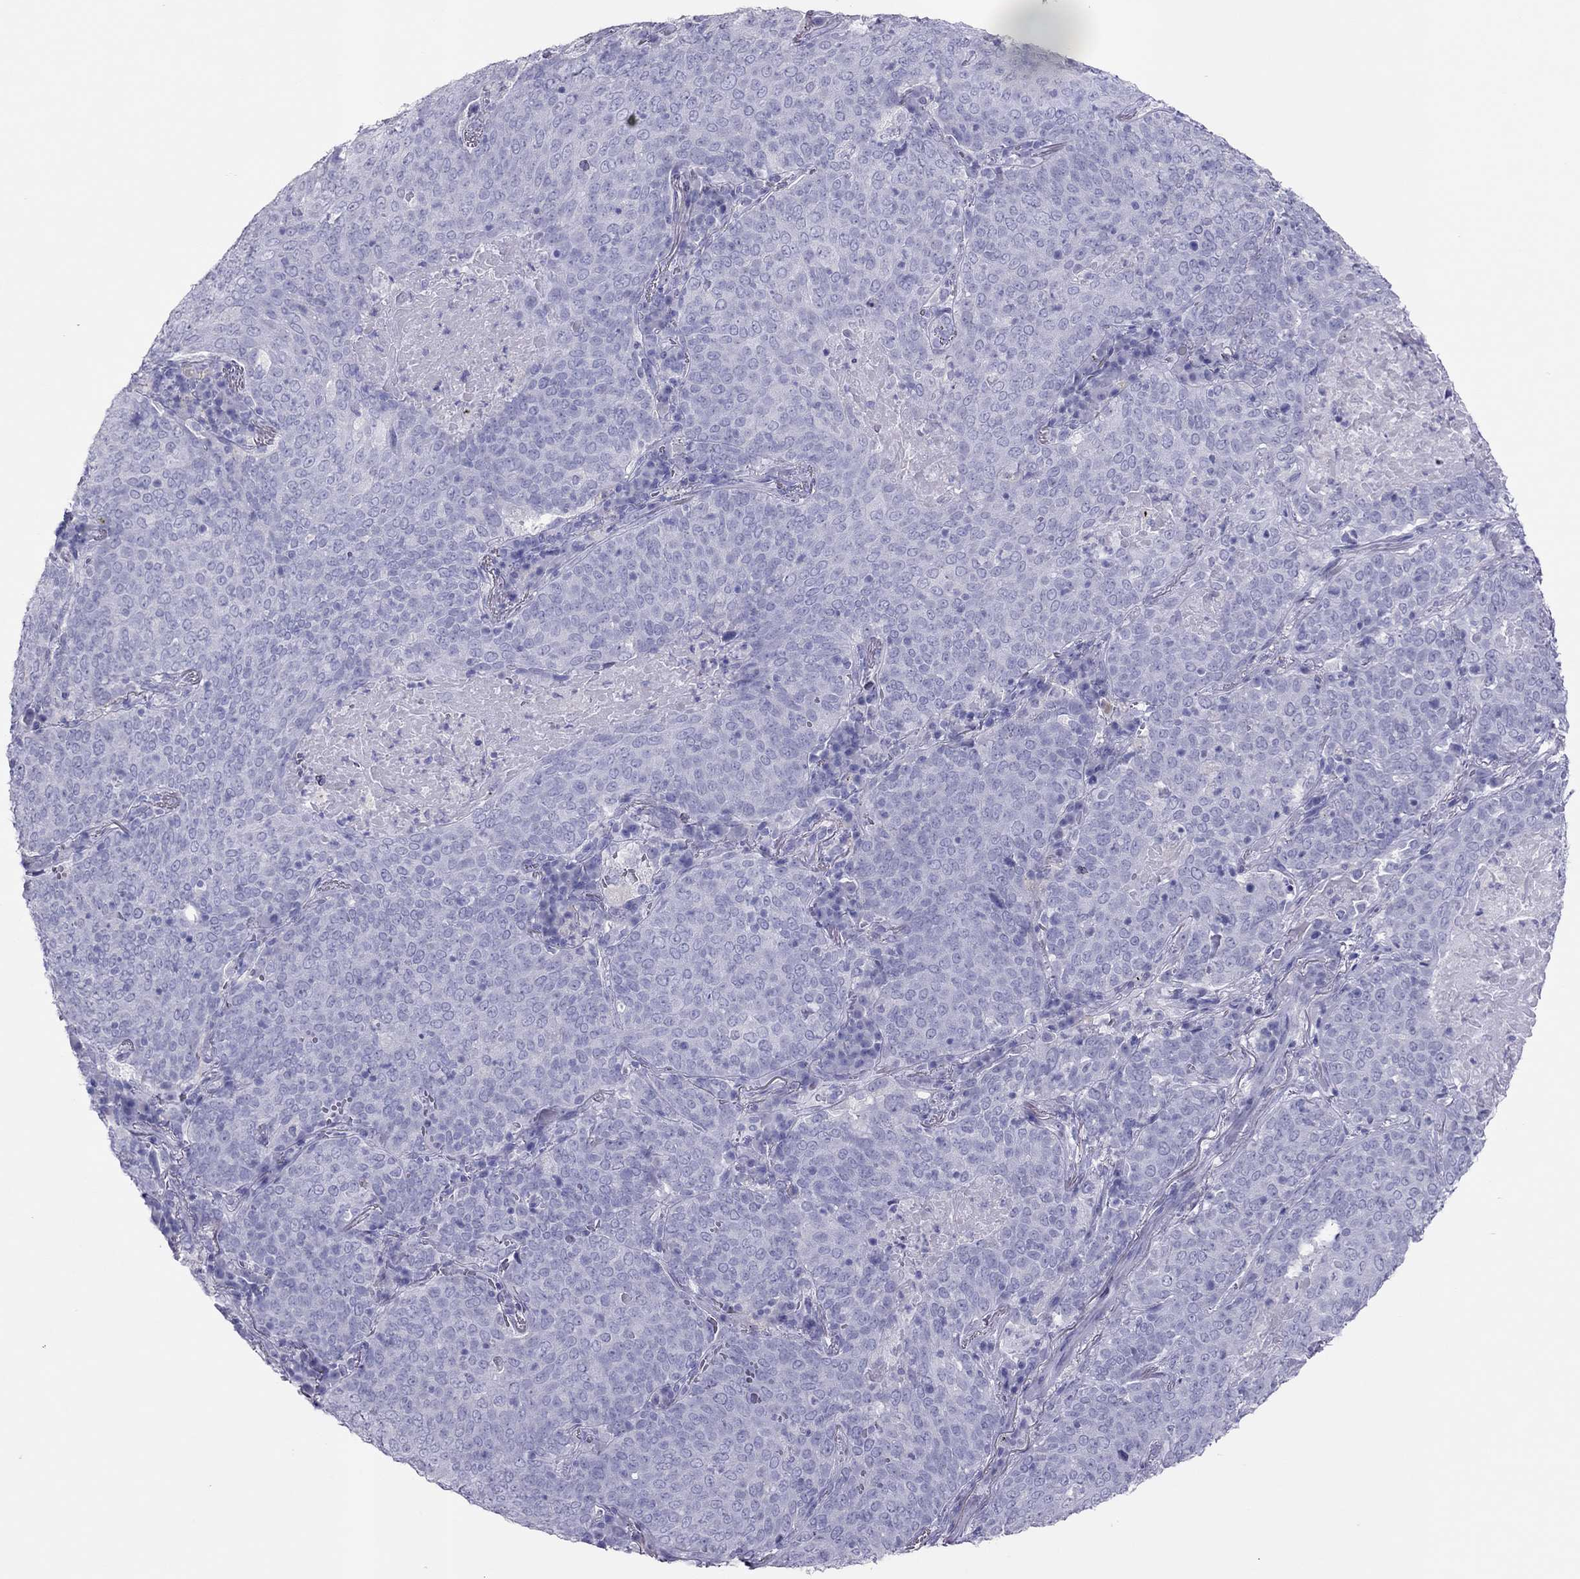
{"staining": {"intensity": "negative", "quantity": "none", "location": "none"}, "tissue": "lung cancer", "cell_type": "Tumor cells", "image_type": "cancer", "snomed": [{"axis": "morphology", "description": "Squamous cell carcinoma, NOS"}, {"axis": "topography", "description": "Lung"}], "caption": "Tumor cells show no significant expression in lung squamous cell carcinoma.", "gene": "TSHB", "patient": {"sex": "male", "age": 82}}